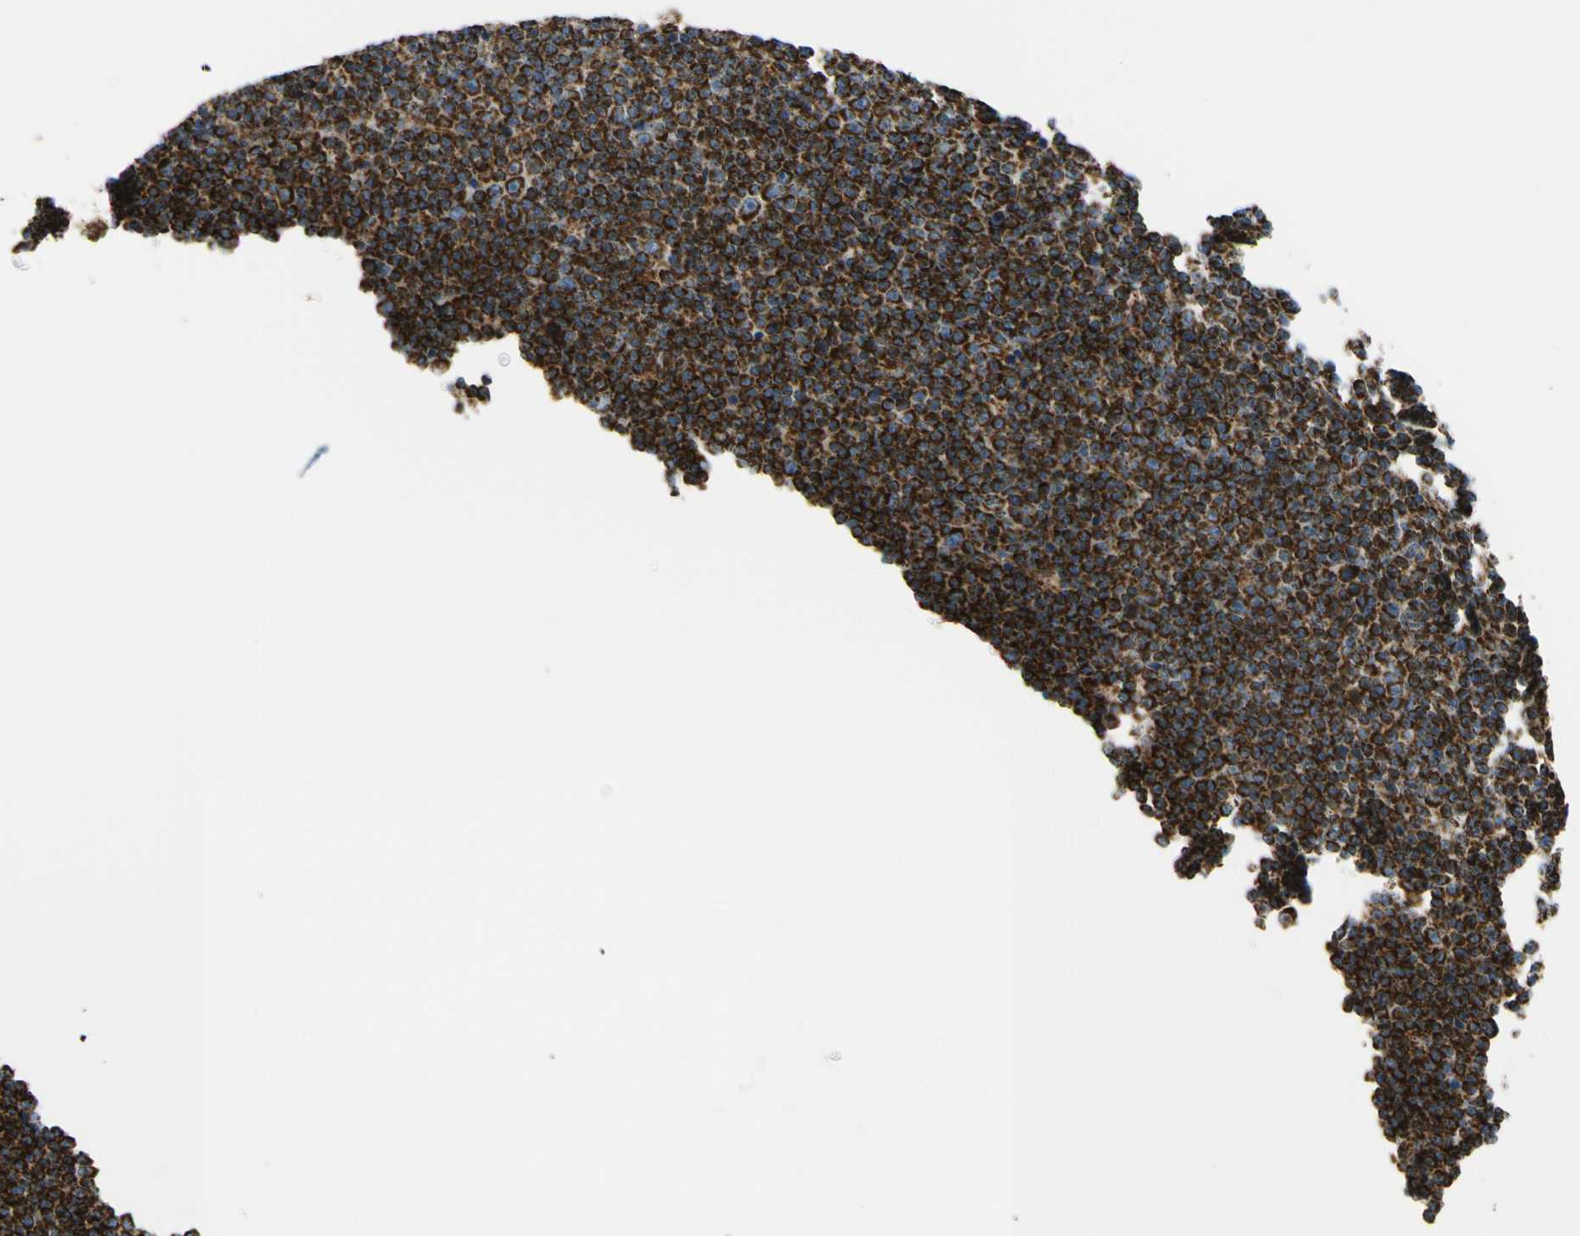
{"staining": {"intensity": "strong", "quantity": ">75%", "location": "cytoplasmic/membranous"}, "tissue": "lymphoma", "cell_type": "Tumor cells", "image_type": "cancer", "snomed": [{"axis": "morphology", "description": "Malignant lymphoma, non-Hodgkin's type, Low grade"}, {"axis": "topography", "description": "Lymph node"}], "caption": "Lymphoma stained with DAB (3,3'-diaminobenzidine) immunohistochemistry (IHC) reveals high levels of strong cytoplasmic/membranous positivity in about >75% of tumor cells.", "gene": "MAVS", "patient": {"sex": "female", "age": 67}}